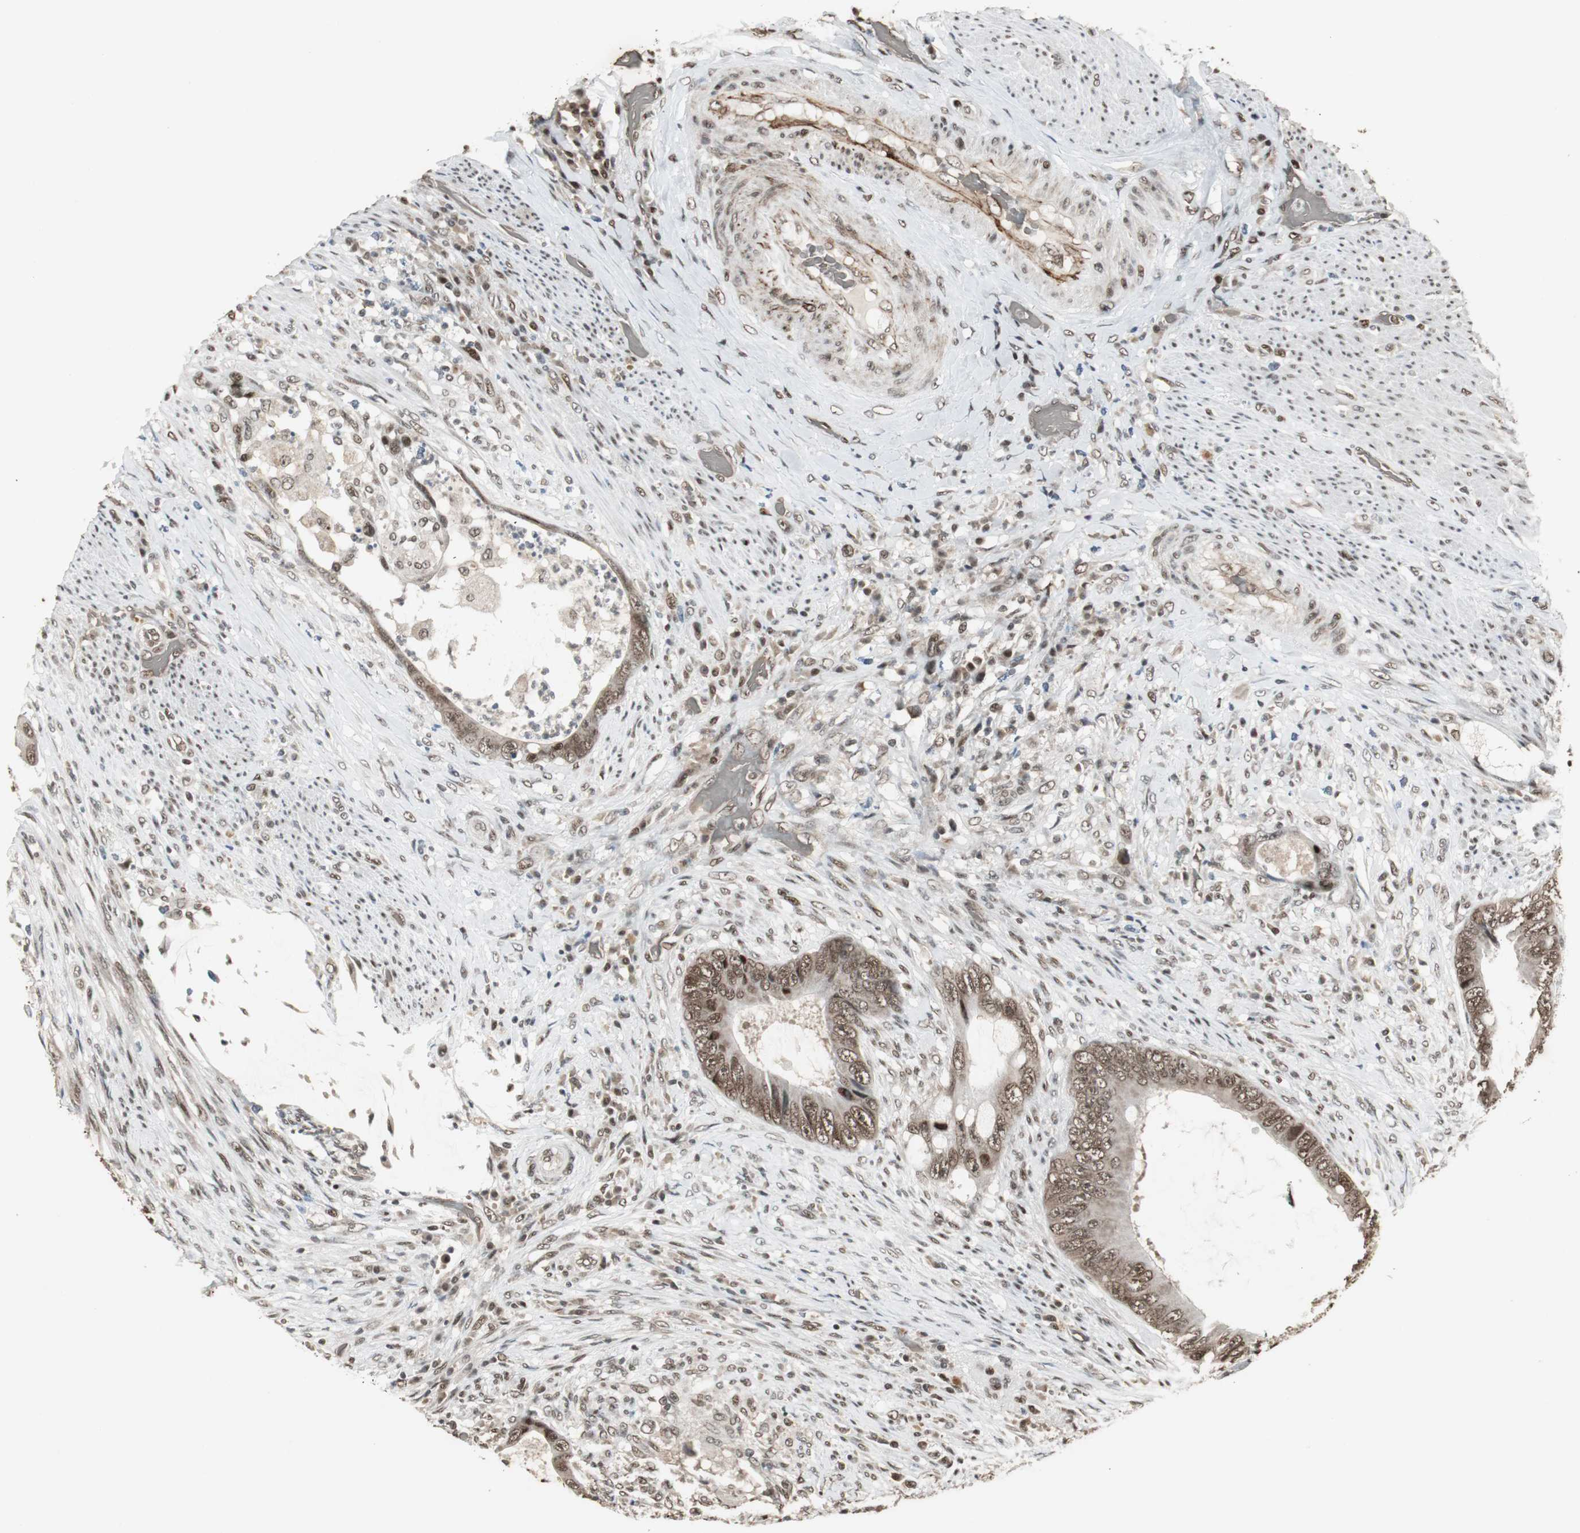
{"staining": {"intensity": "moderate", "quantity": ">75%", "location": "cytoplasmic/membranous,nuclear"}, "tissue": "colorectal cancer", "cell_type": "Tumor cells", "image_type": "cancer", "snomed": [{"axis": "morphology", "description": "Adenocarcinoma, NOS"}, {"axis": "topography", "description": "Rectum"}], "caption": "The photomicrograph reveals a brown stain indicating the presence of a protein in the cytoplasmic/membranous and nuclear of tumor cells in colorectal adenocarcinoma.", "gene": "TAF5", "patient": {"sex": "female", "age": 77}}